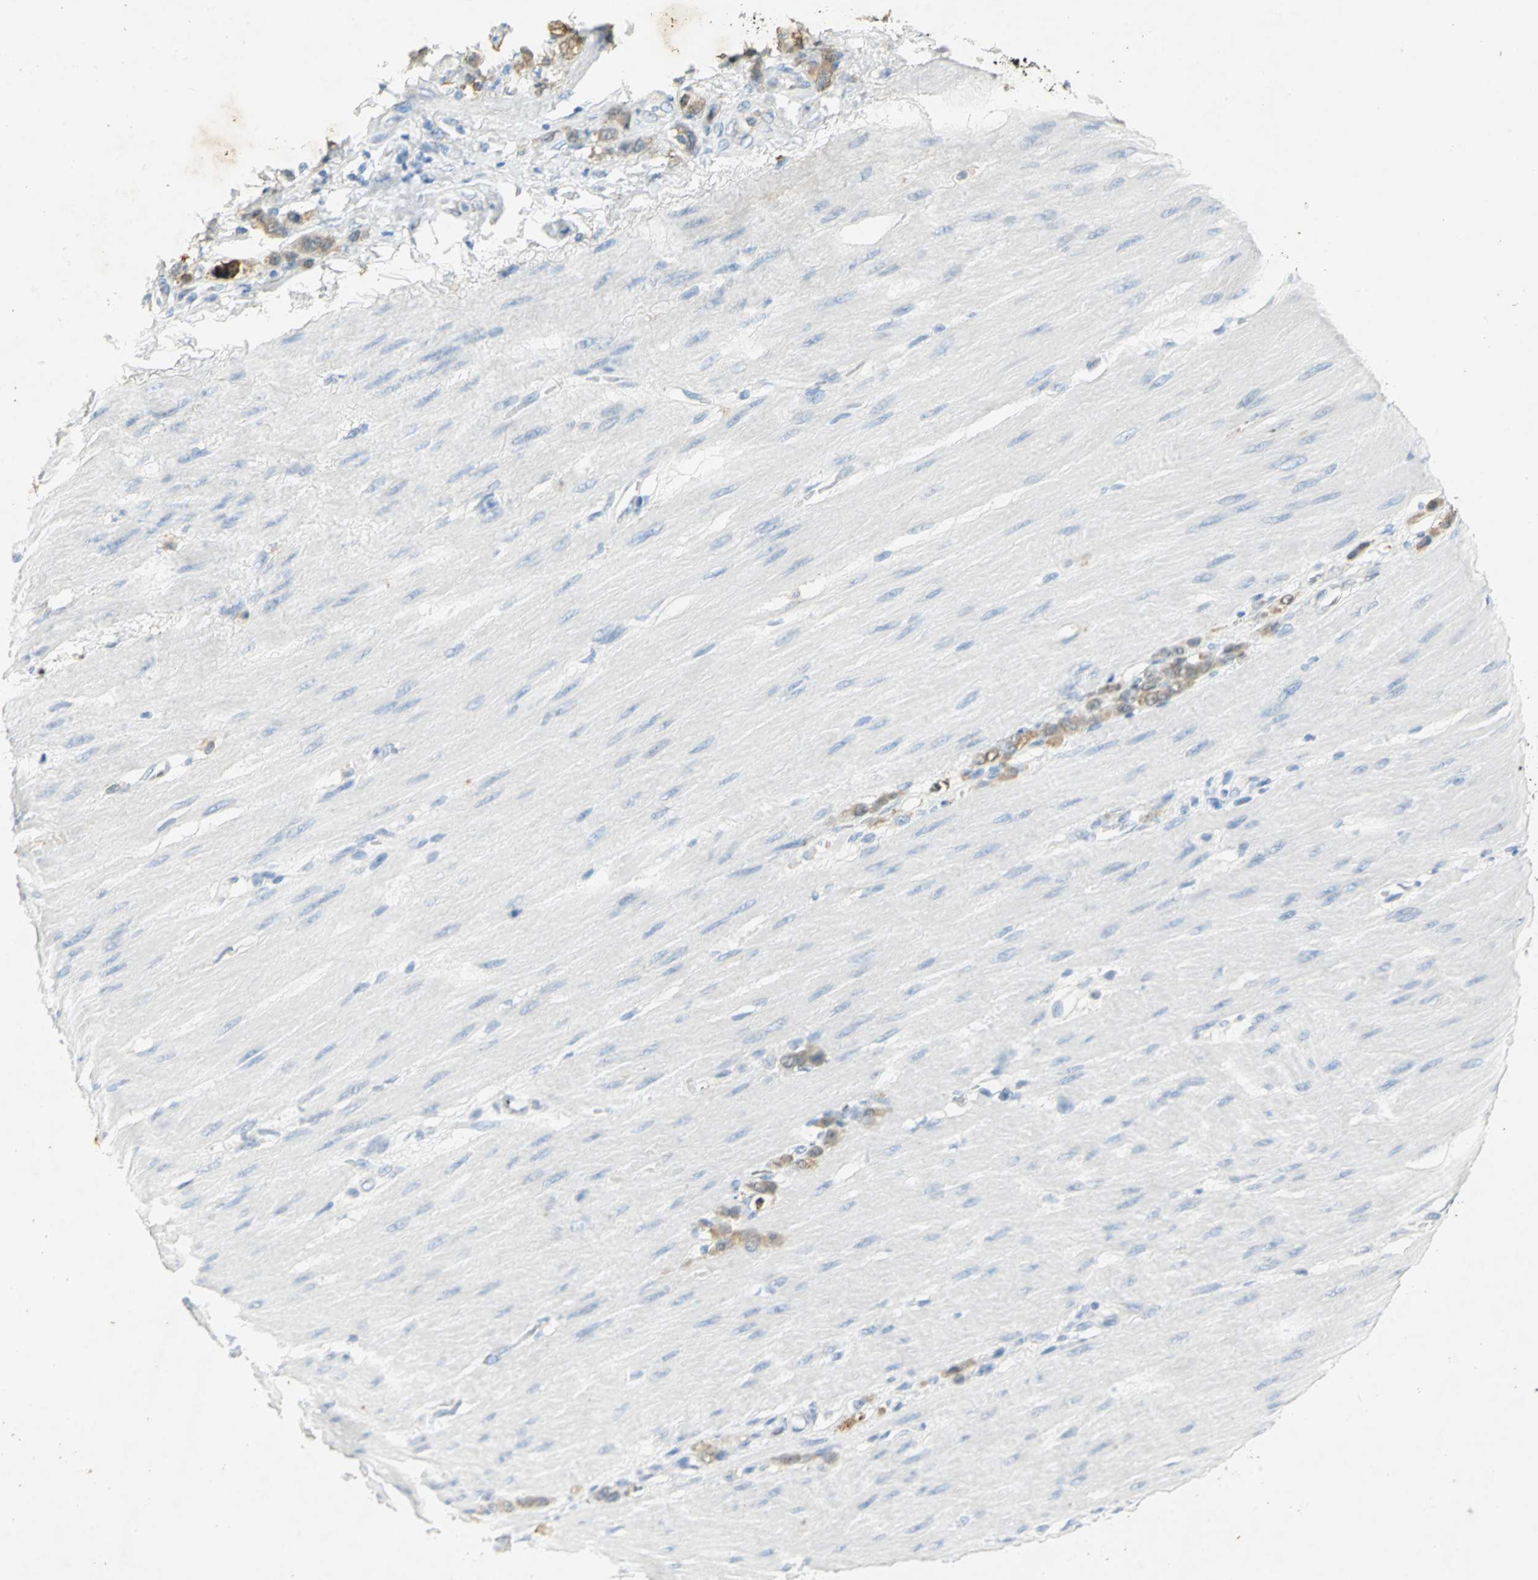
{"staining": {"intensity": "weak", "quantity": ">75%", "location": "cytoplasmic/membranous"}, "tissue": "stomach cancer", "cell_type": "Tumor cells", "image_type": "cancer", "snomed": [{"axis": "morphology", "description": "Adenocarcinoma, NOS"}, {"axis": "topography", "description": "Stomach"}], "caption": "Immunohistochemistry (IHC) photomicrograph of stomach cancer (adenocarcinoma) stained for a protein (brown), which displays low levels of weak cytoplasmic/membranous expression in about >75% of tumor cells.", "gene": "ANXA4", "patient": {"sex": "male", "age": 82}}